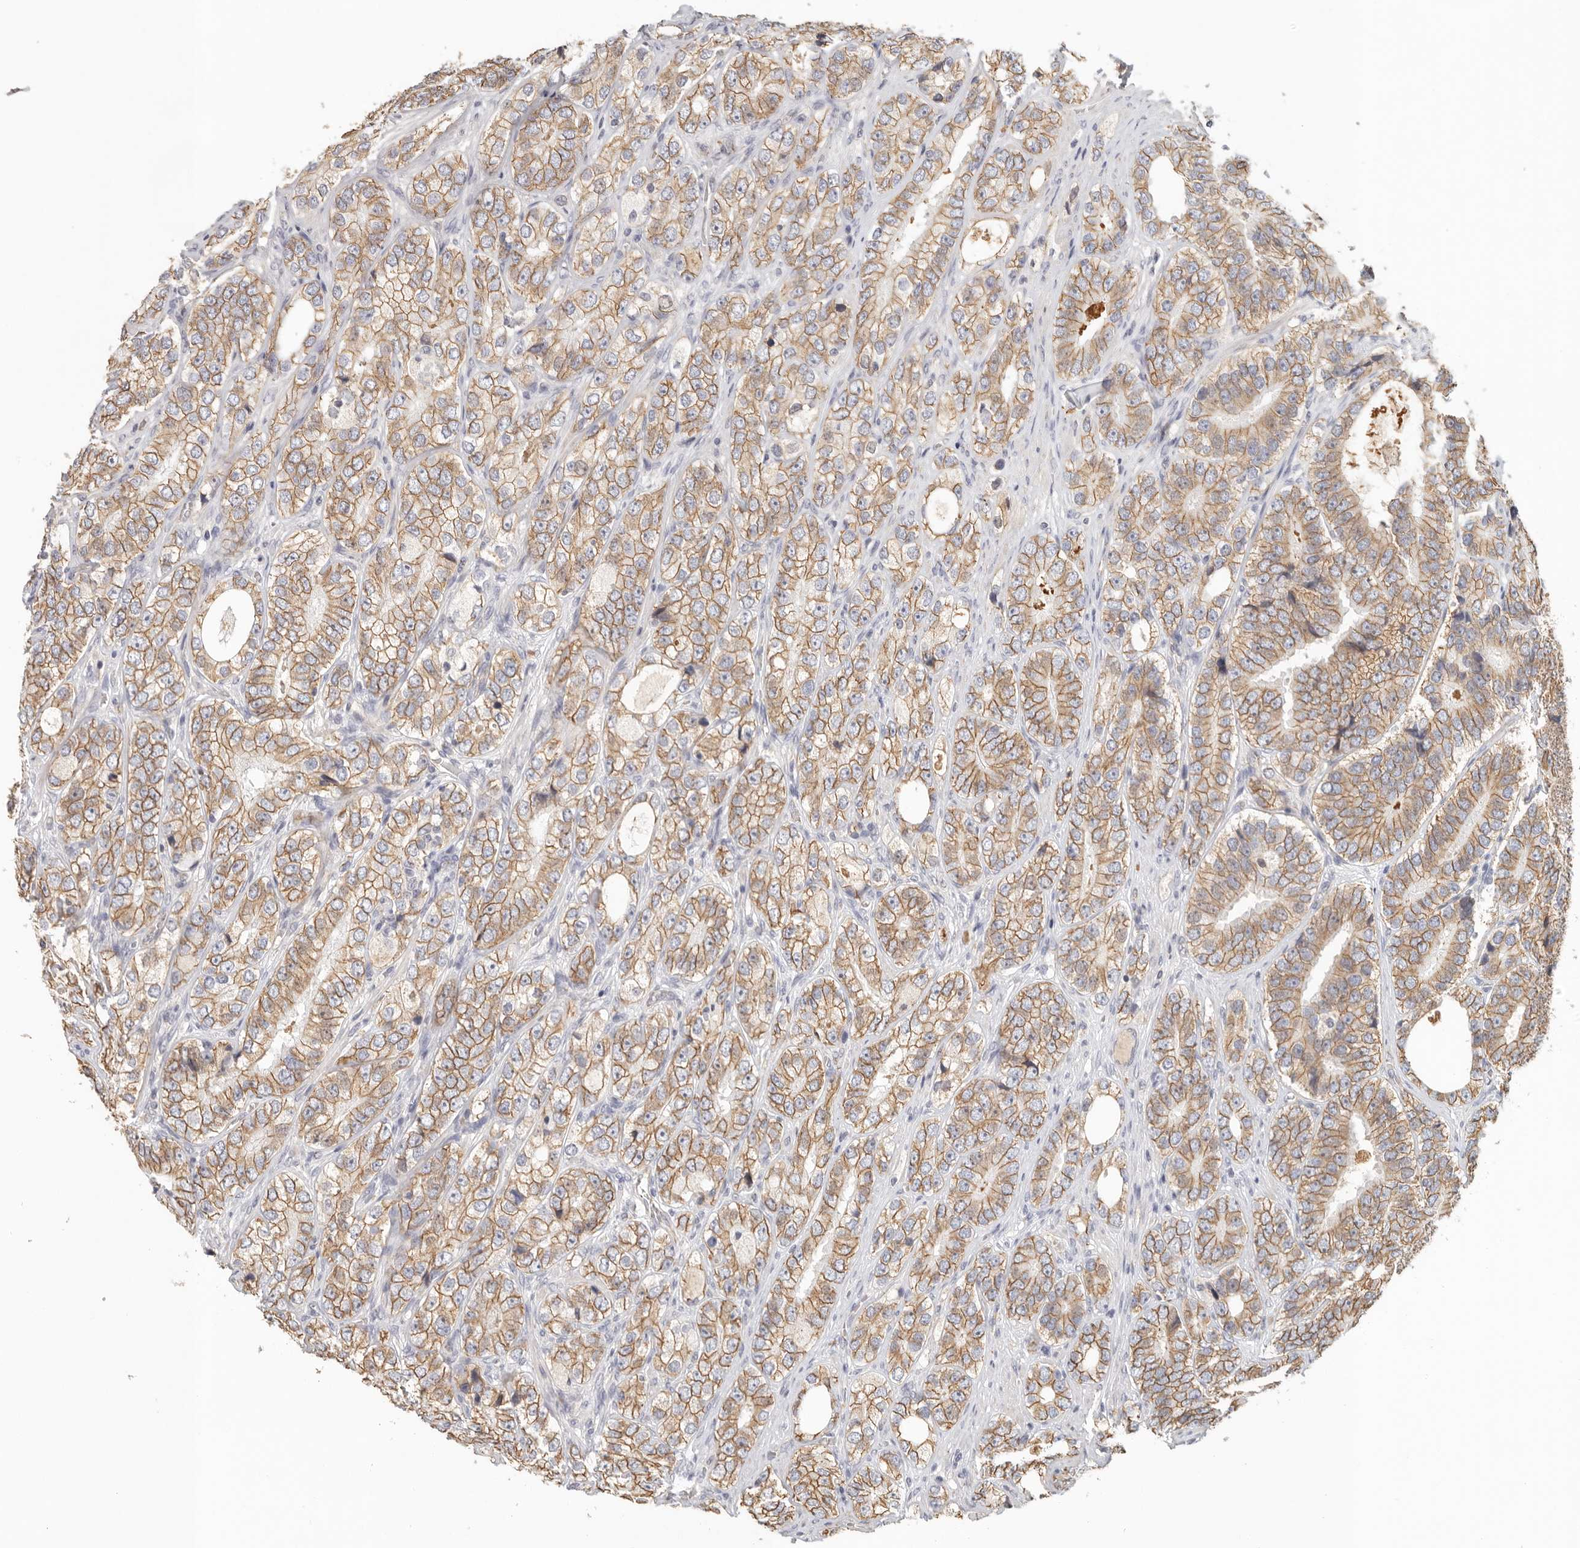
{"staining": {"intensity": "moderate", "quantity": ">75%", "location": "cytoplasmic/membranous"}, "tissue": "prostate cancer", "cell_type": "Tumor cells", "image_type": "cancer", "snomed": [{"axis": "morphology", "description": "Adenocarcinoma, High grade"}, {"axis": "topography", "description": "Prostate"}], "caption": "Protein analysis of prostate cancer tissue exhibits moderate cytoplasmic/membranous staining in about >75% of tumor cells.", "gene": "ANXA9", "patient": {"sex": "male", "age": 56}}